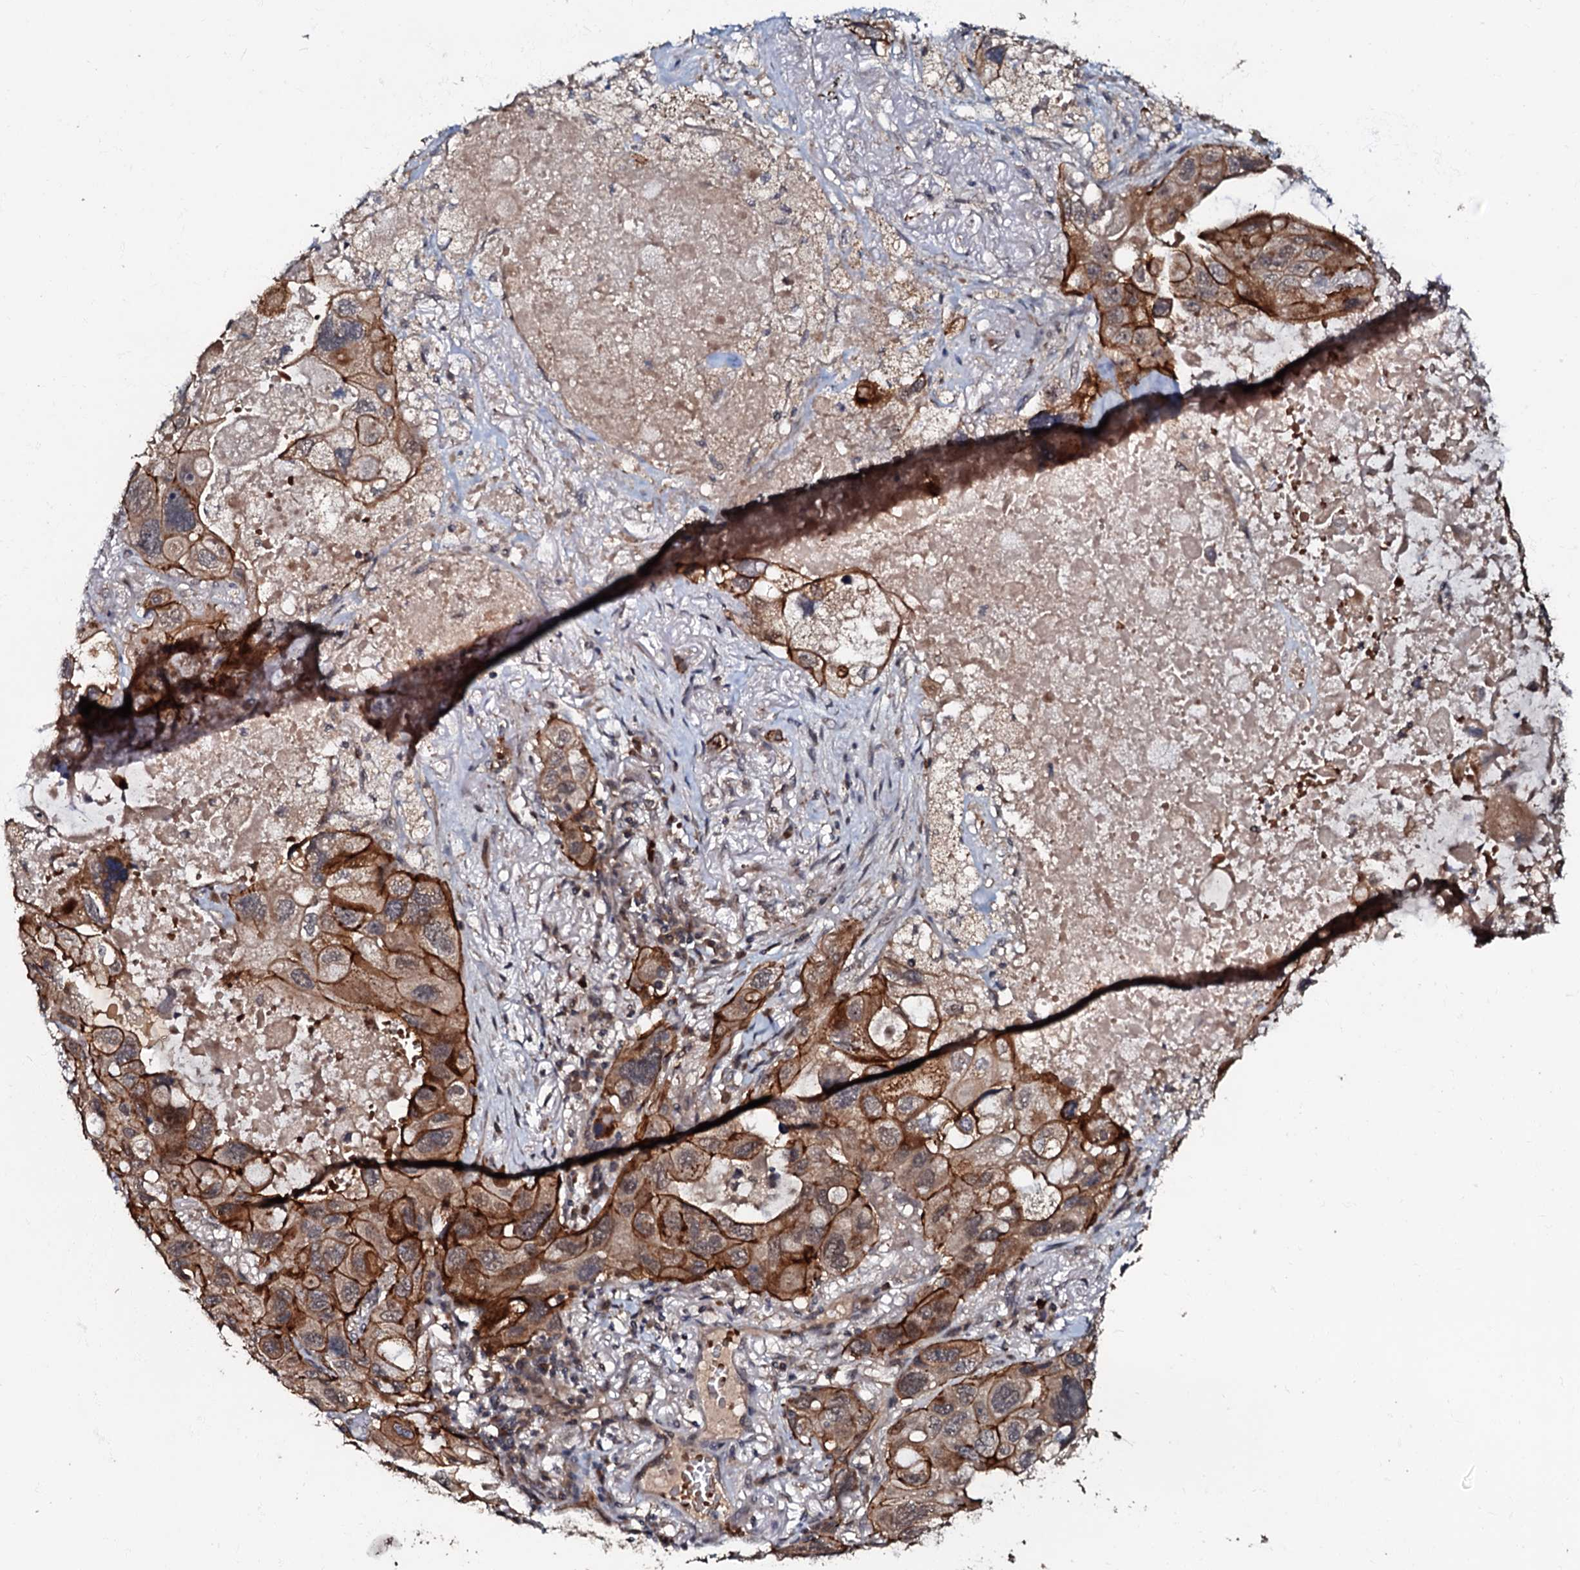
{"staining": {"intensity": "strong", "quantity": ">75%", "location": "cytoplasmic/membranous"}, "tissue": "lung cancer", "cell_type": "Tumor cells", "image_type": "cancer", "snomed": [{"axis": "morphology", "description": "Squamous cell carcinoma, NOS"}, {"axis": "topography", "description": "Lung"}], "caption": "Squamous cell carcinoma (lung) tissue demonstrates strong cytoplasmic/membranous staining in about >75% of tumor cells (DAB (3,3'-diaminobenzidine) IHC with brightfield microscopy, high magnification).", "gene": "MANSC4", "patient": {"sex": "female", "age": 73}}